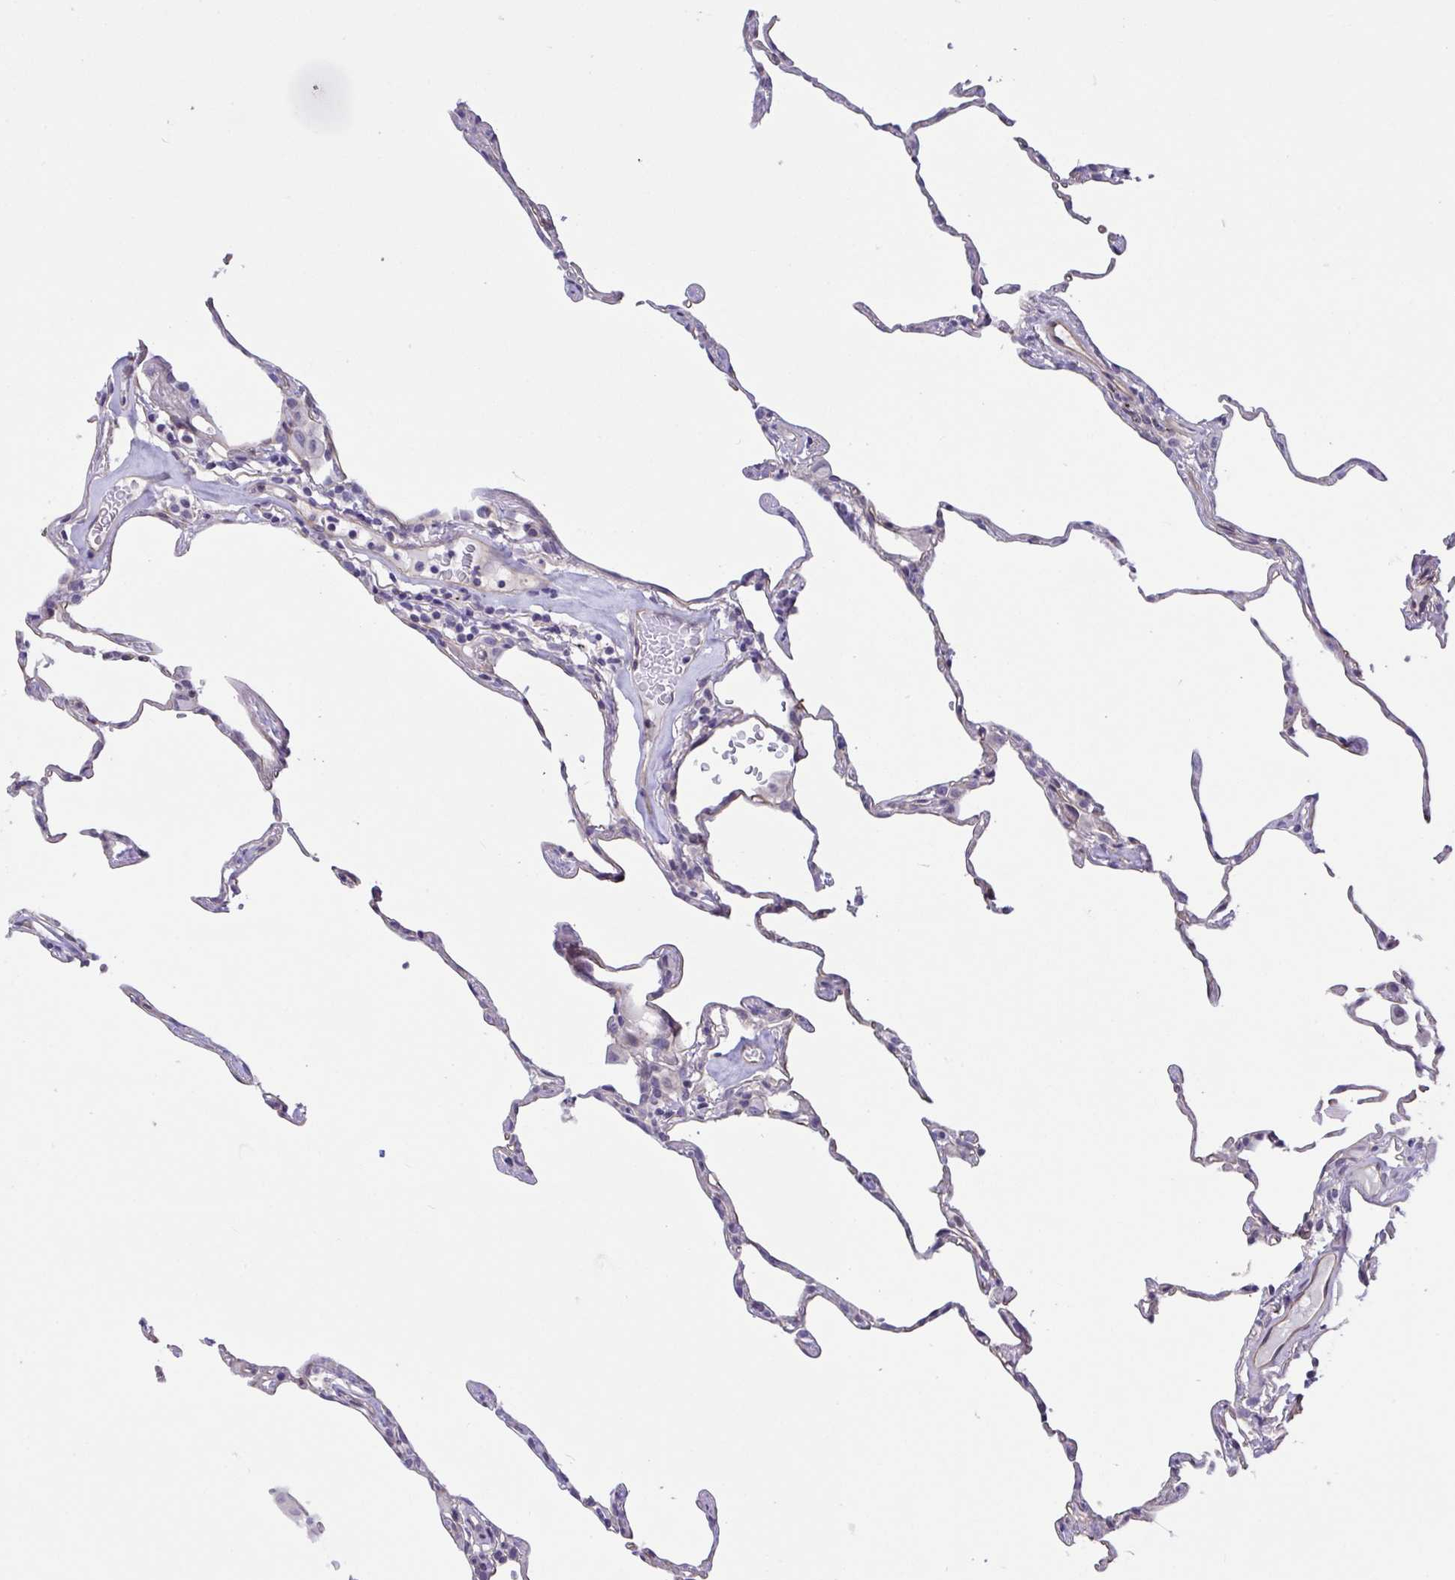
{"staining": {"intensity": "negative", "quantity": "none", "location": "none"}, "tissue": "lung", "cell_type": "Alveolar cells", "image_type": "normal", "snomed": [{"axis": "morphology", "description": "Normal tissue, NOS"}, {"axis": "topography", "description": "Lung"}], "caption": "Immunohistochemical staining of normal human lung displays no significant expression in alveolar cells.", "gene": "RHOXF1", "patient": {"sex": "female", "age": 57}}